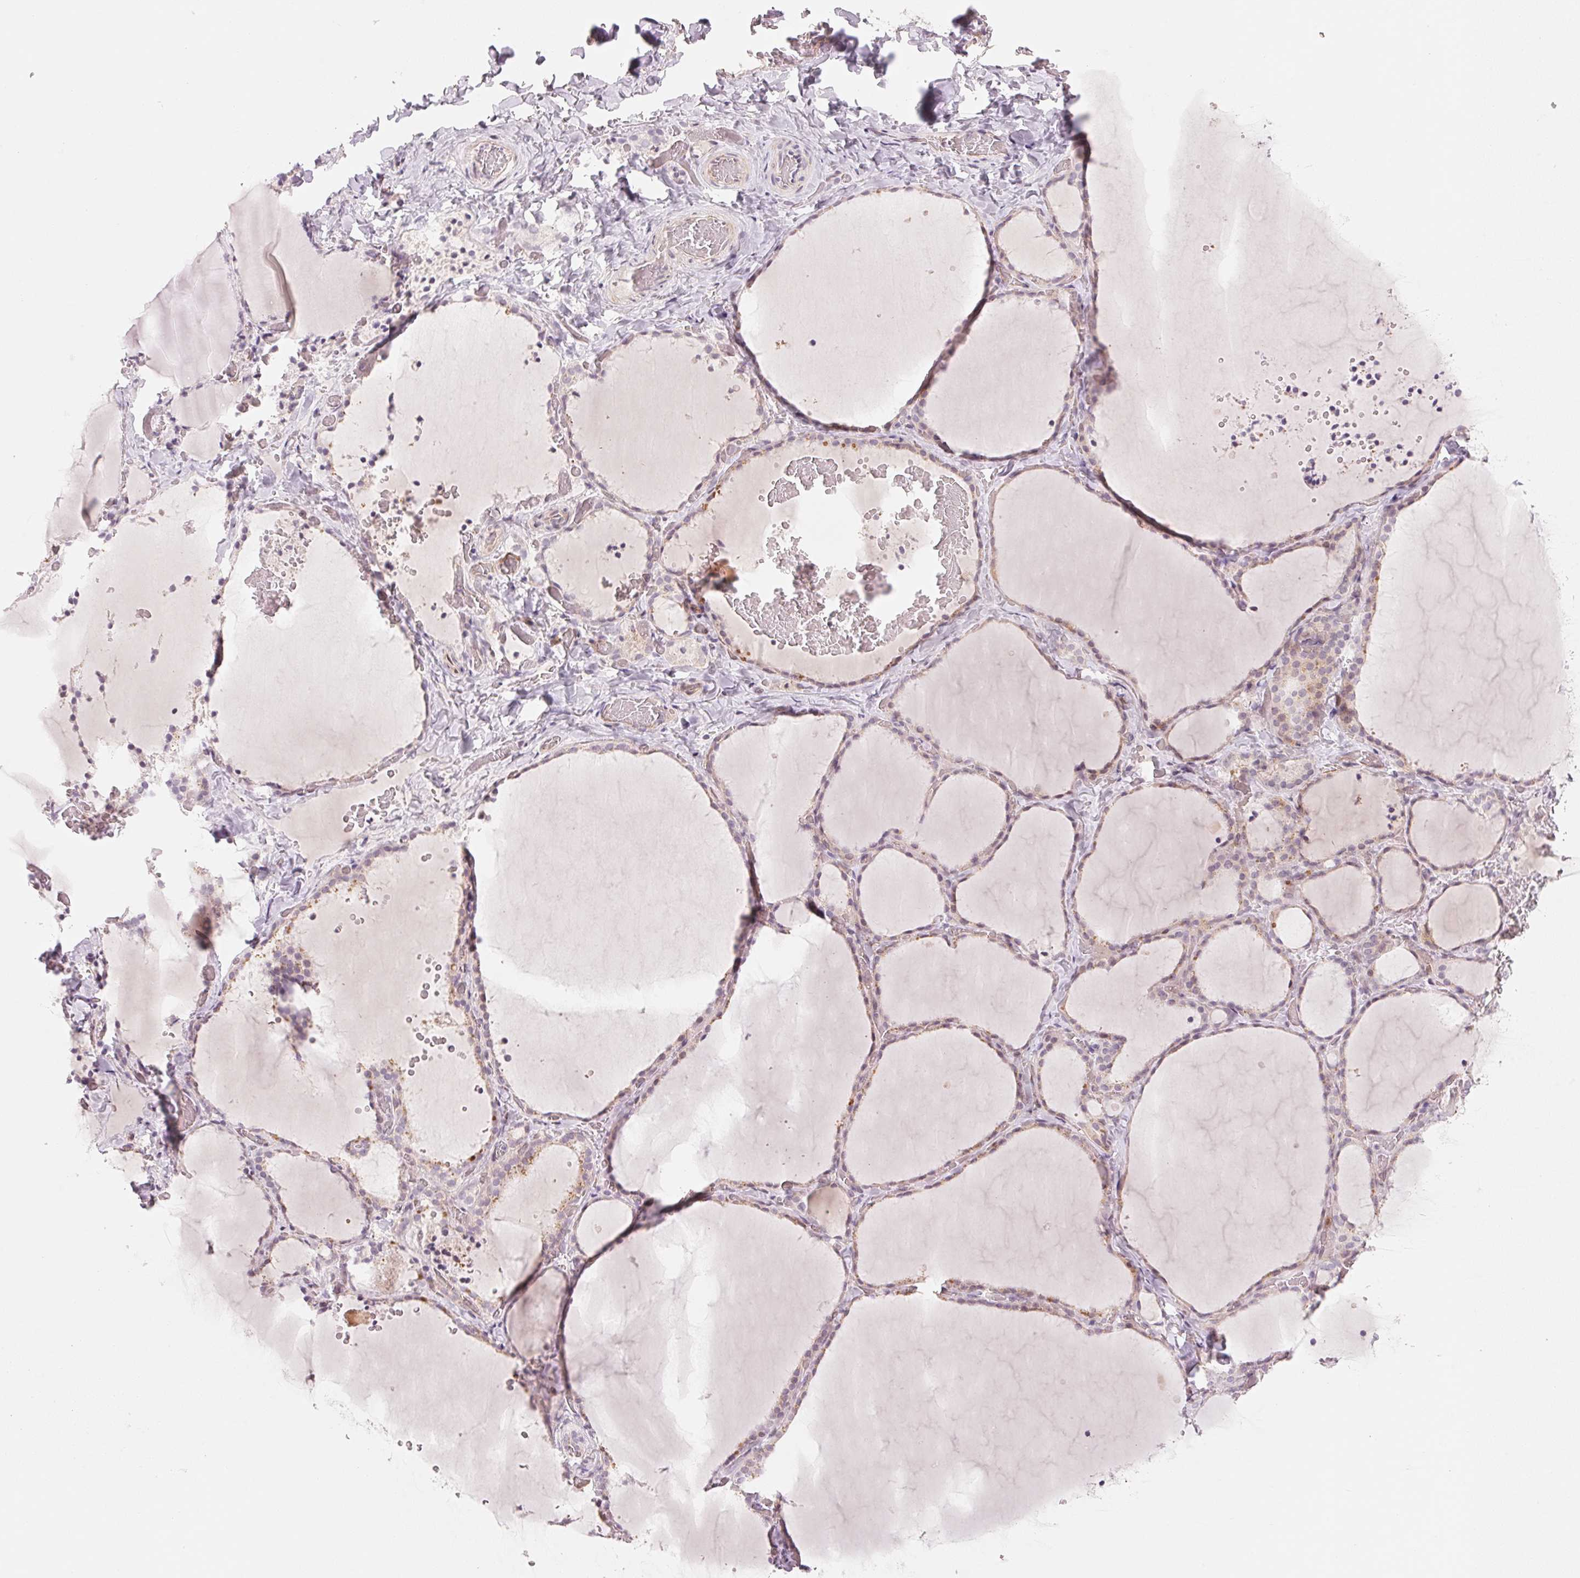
{"staining": {"intensity": "weak", "quantity": "25%-75%", "location": "cytoplasmic/membranous"}, "tissue": "thyroid gland", "cell_type": "Glandular cells", "image_type": "normal", "snomed": [{"axis": "morphology", "description": "Normal tissue, NOS"}, {"axis": "topography", "description": "Thyroid gland"}], "caption": "Weak cytoplasmic/membranous staining is appreciated in approximately 25%-75% of glandular cells in normal thyroid gland.", "gene": "SLC17A4", "patient": {"sex": "female", "age": 22}}